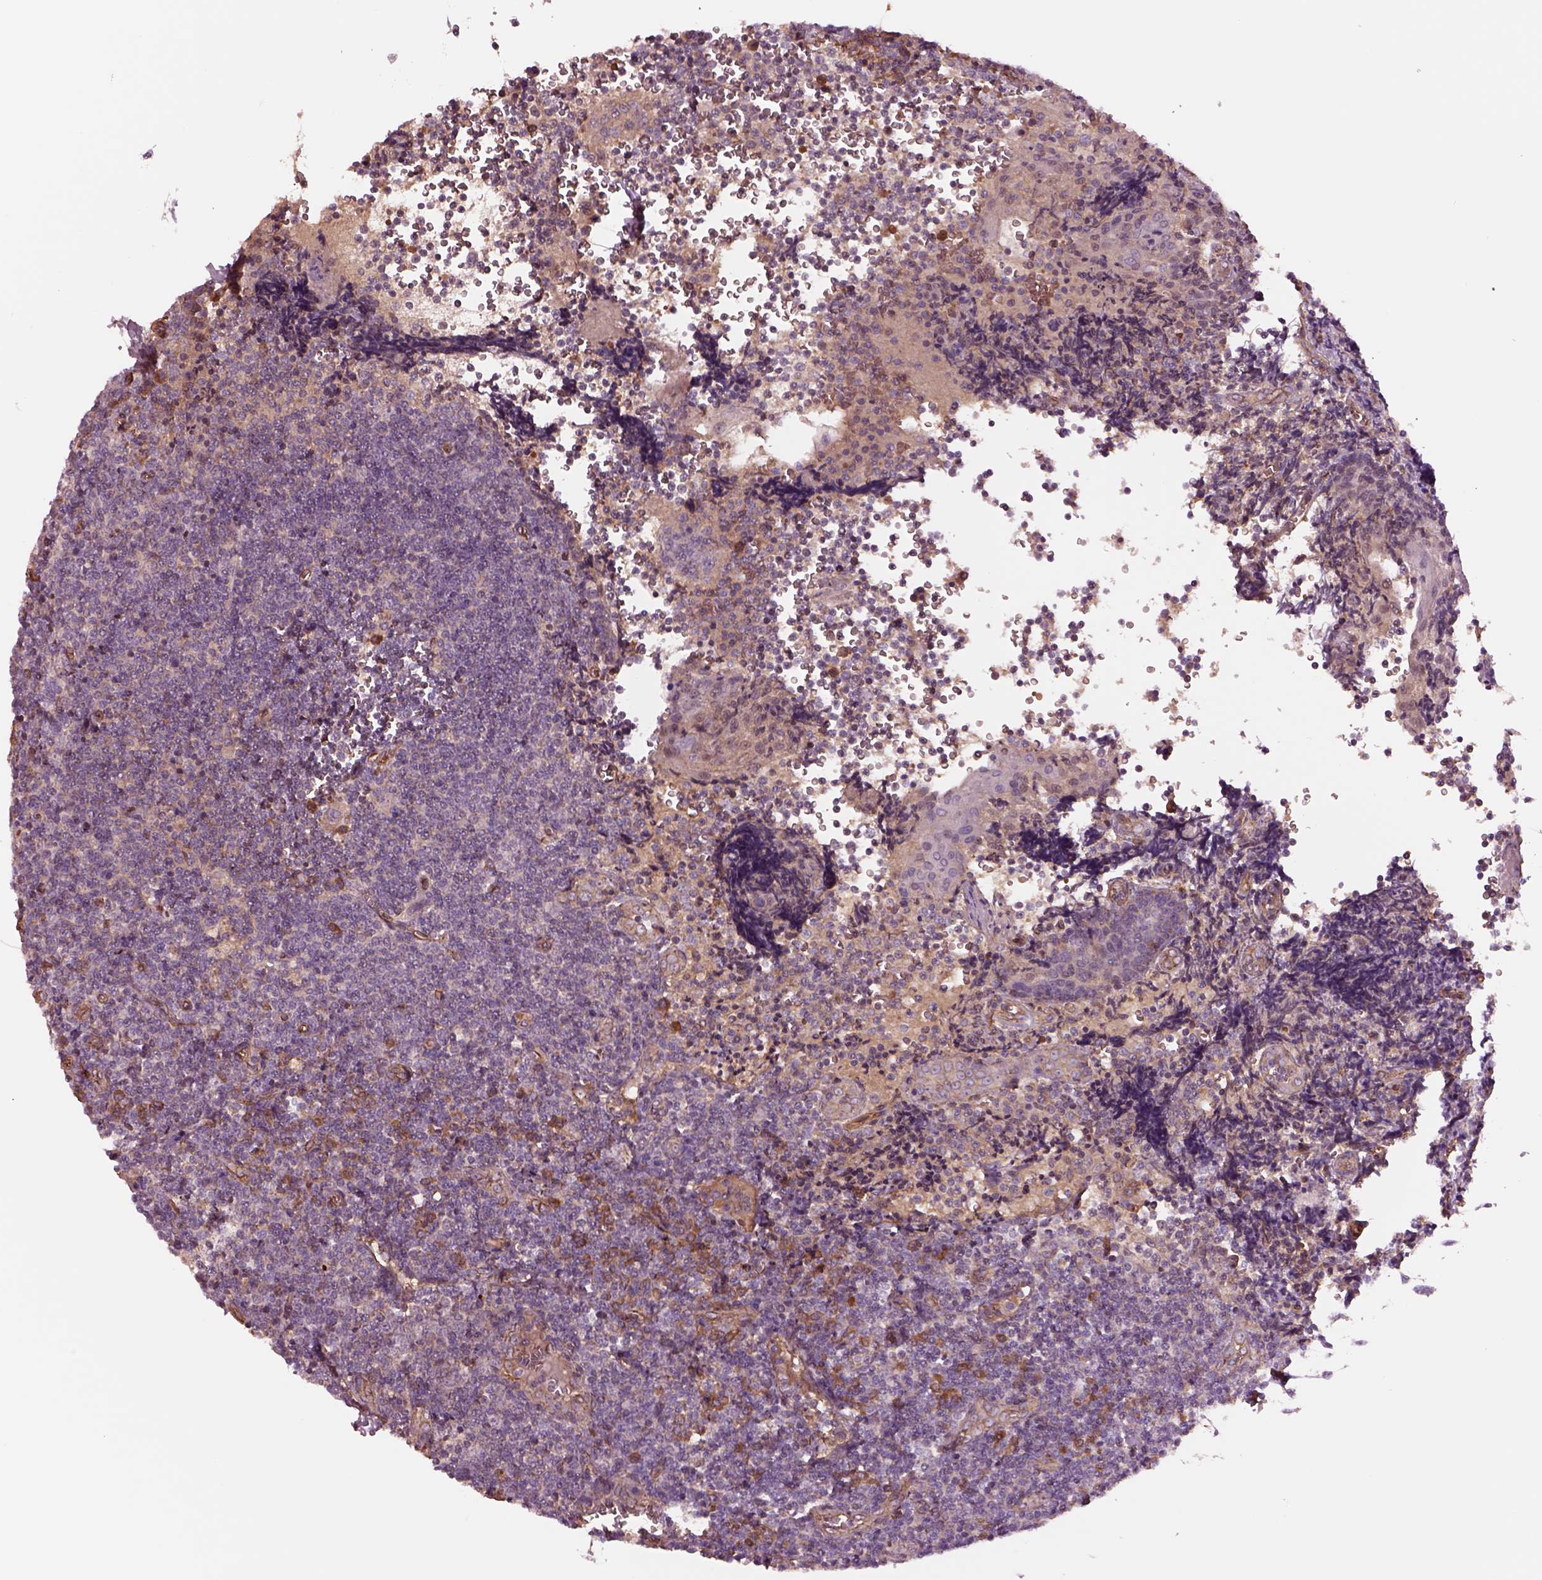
{"staining": {"intensity": "negative", "quantity": "none", "location": "none"}, "tissue": "tonsil", "cell_type": "Germinal center cells", "image_type": "normal", "snomed": [{"axis": "morphology", "description": "Normal tissue, NOS"}, {"axis": "morphology", "description": "Inflammation, NOS"}, {"axis": "topography", "description": "Tonsil"}], "caption": "Immunohistochemistry micrograph of normal tonsil: human tonsil stained with DAB shows no significant protein positivity in germinal center cells.", "gene": "HTR1B", "patient": {"sex": "female", "age": 31}}